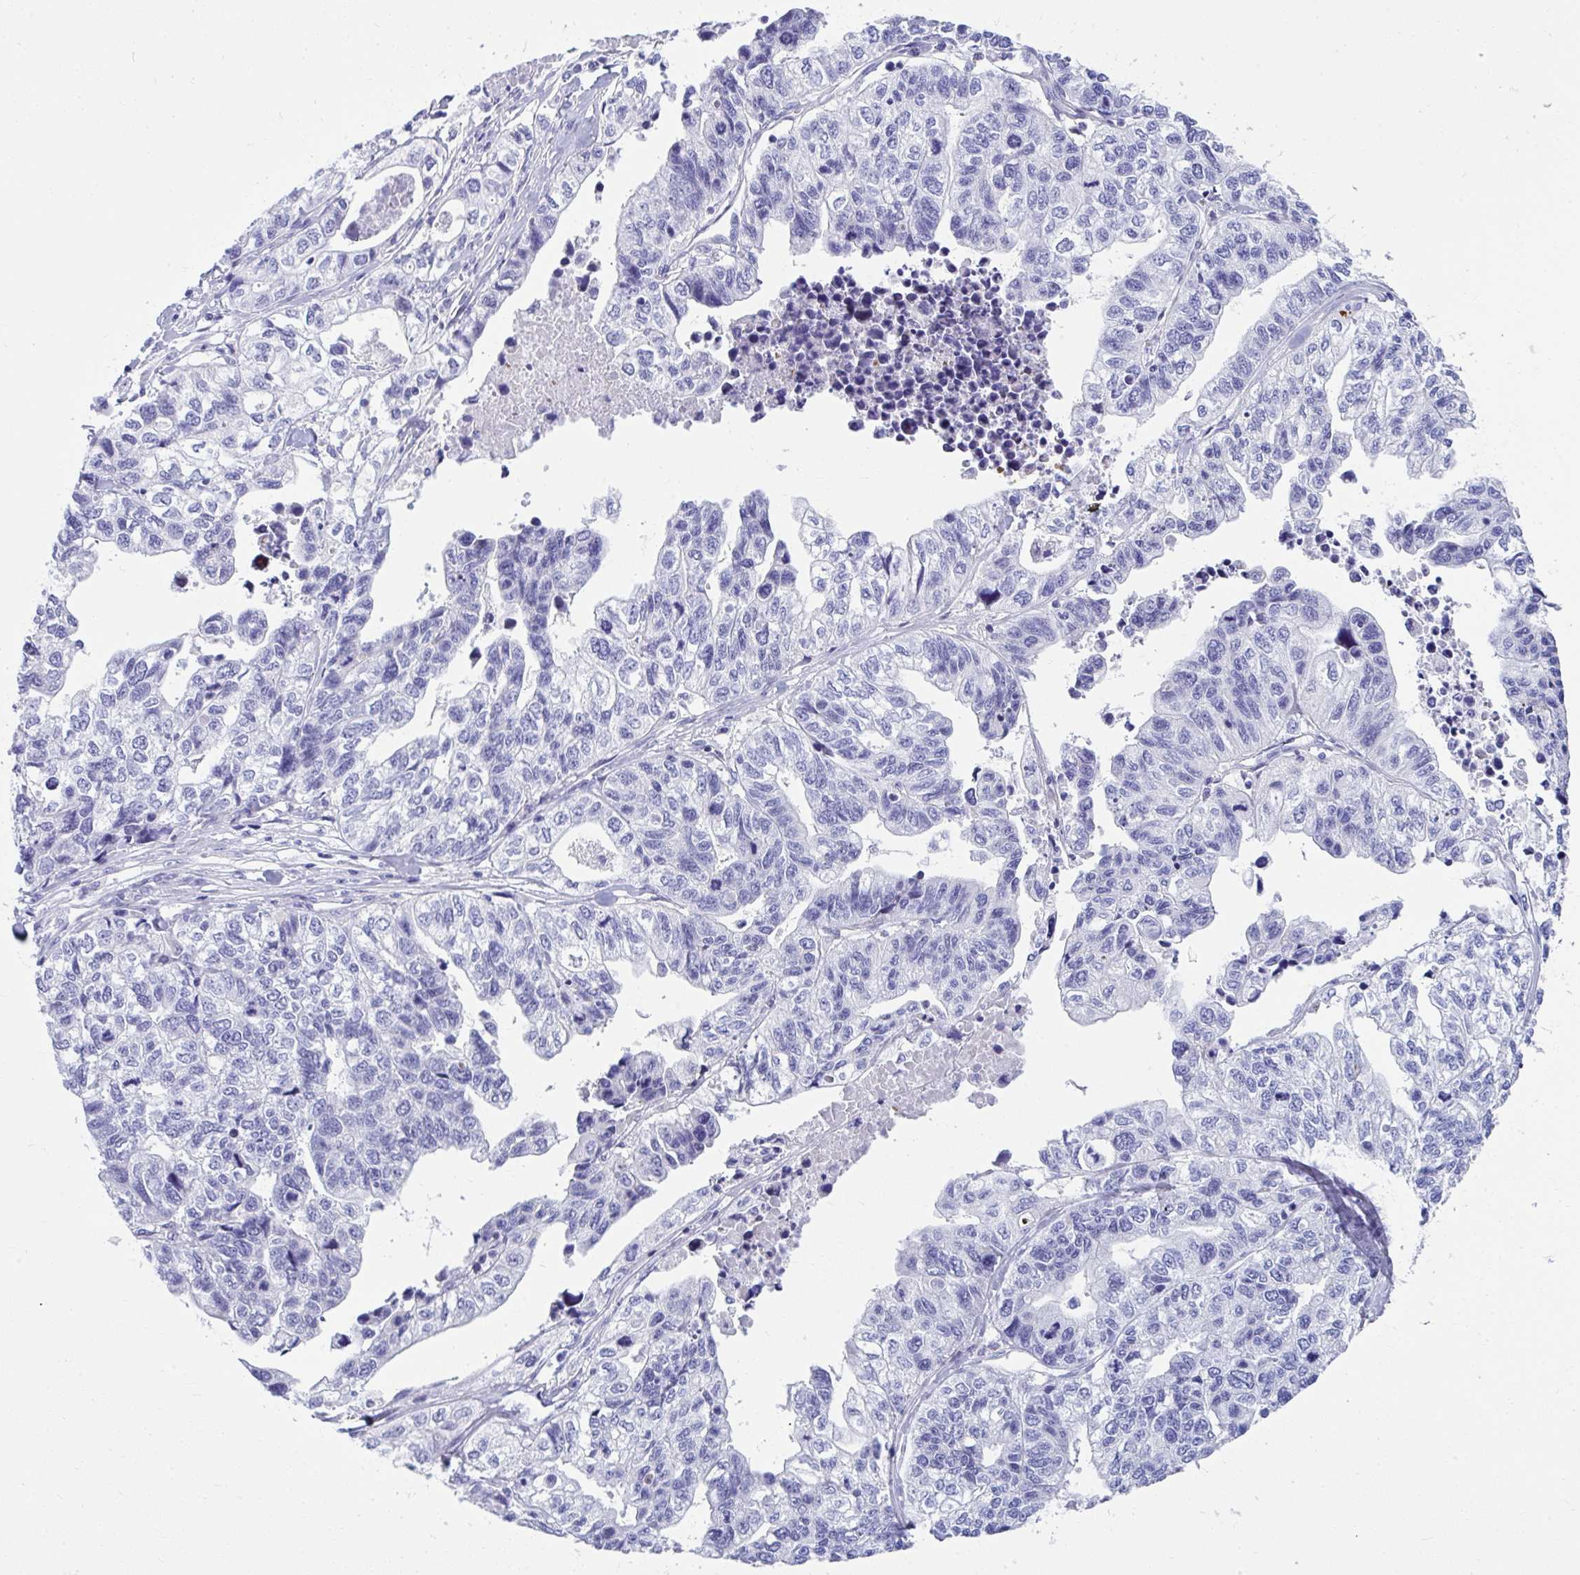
{"staining": {"intensity": "negative", "quantity": "none", "location": "none"}, "tissue": "stomach cancer", "cell_type": "Tumor cells", "image_type": "cancer", "snomed": [{"axis": "morphology", "description": "Adenocarcinoma, NOS"}, {"axis": "topography", "description": "Stomach, upper"}], "caption": "The micrograph demonstrates no significant staining in tumor cells of stomach cancer. (DAB IHC, high magnification).", "gene": "ISL1", "patient": {"sex": "female", "age": 67}}